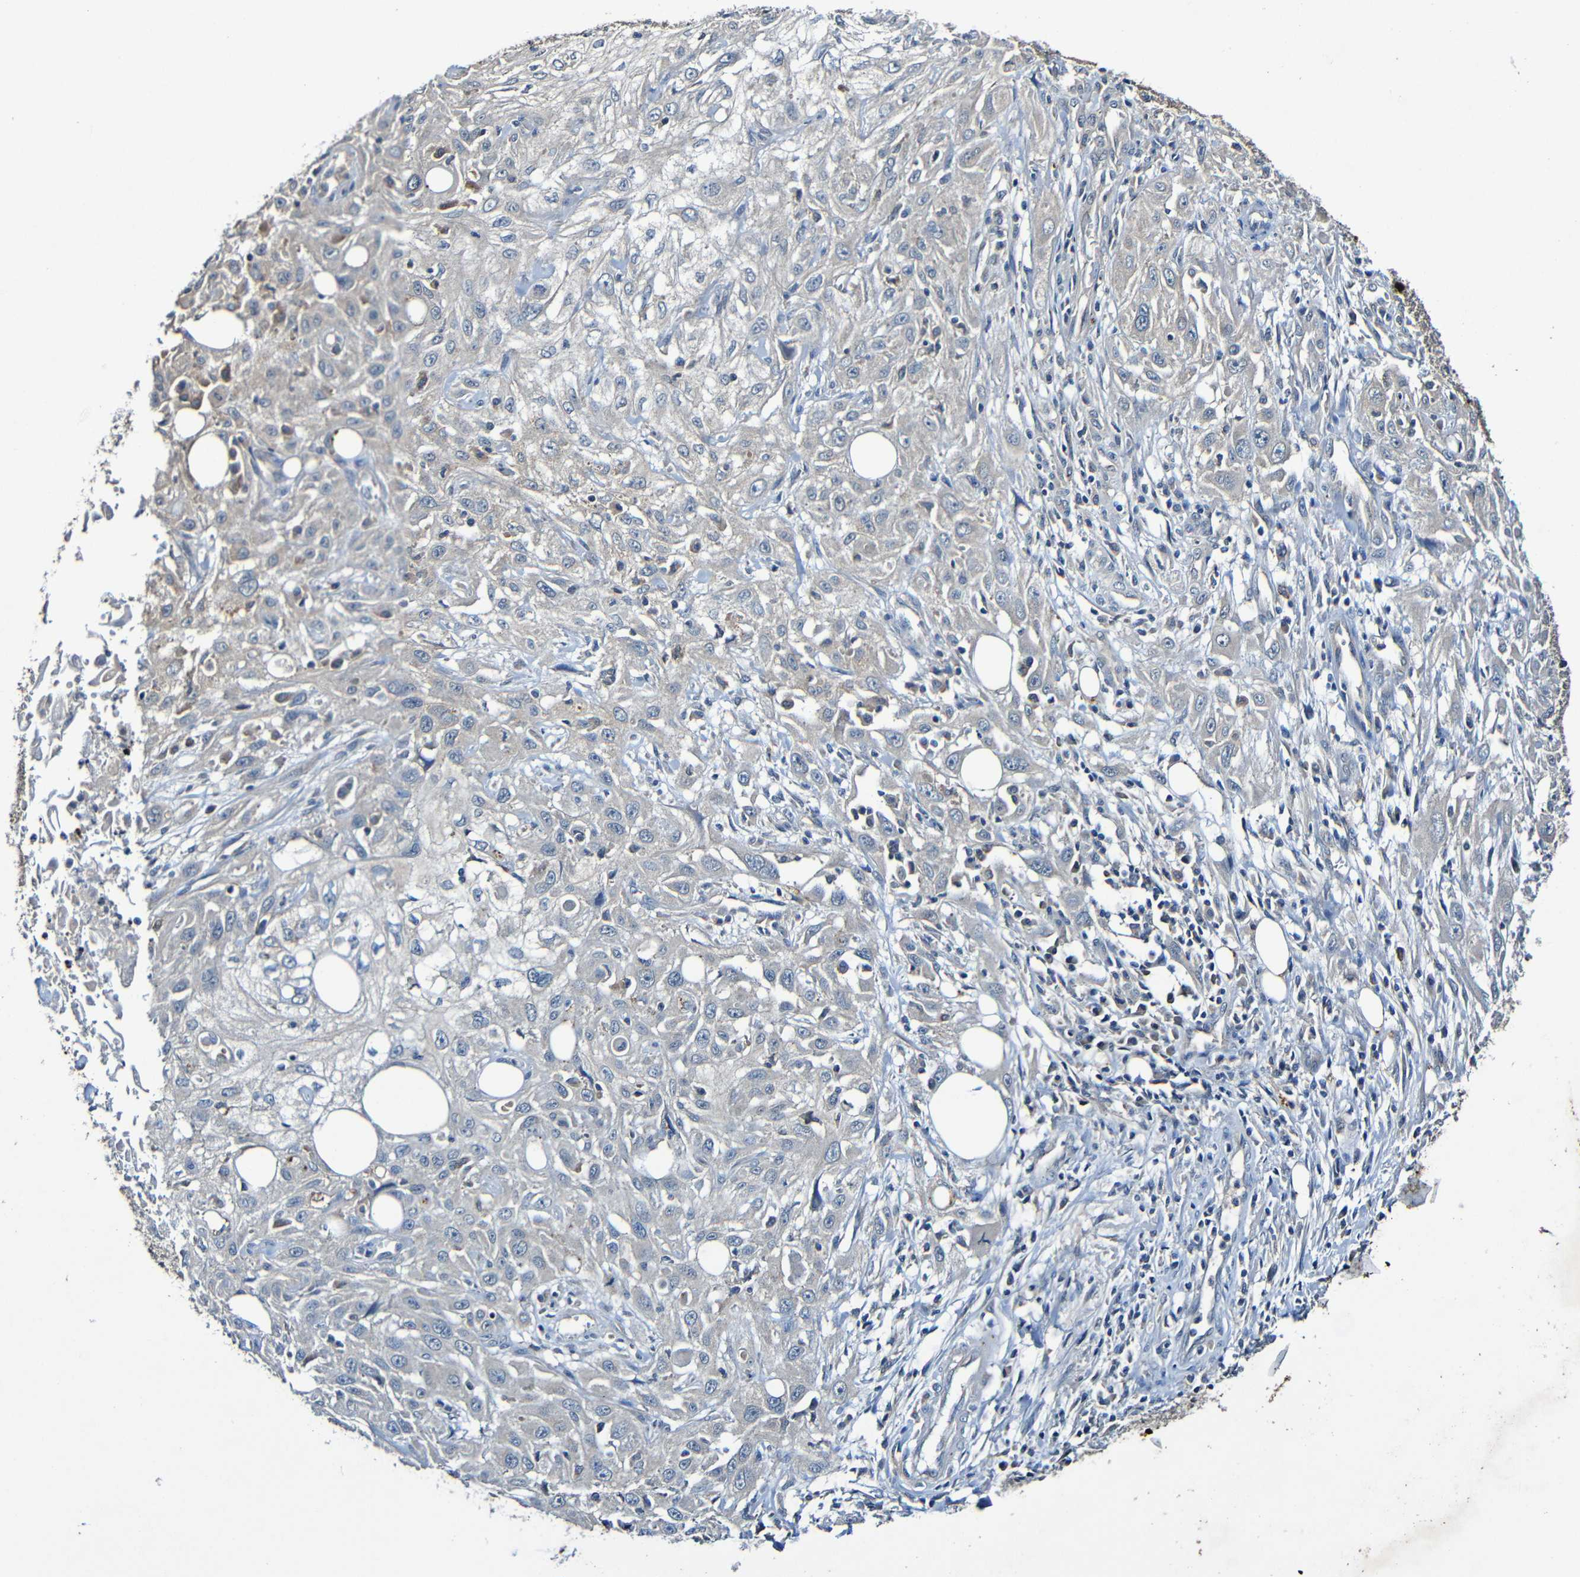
{"staining": {"intensity": "negative", "quantity": "none", "location": "none"}, "tissue": "skin cancer", "cell_type": "Tumor cells", "image_type": "cancer", "snomed": [{"axis": "morphology", "description": "Squamous cell carcinoma, NOS"}, {"axis": "topography", "description": "Skin"}], "caption": "Skin cancer stained for a protein using immunohistochemistry exhibits no positivity tumor cells.", "gene": "LRRC70", "patient": {"sex": "male", "age": 75}}